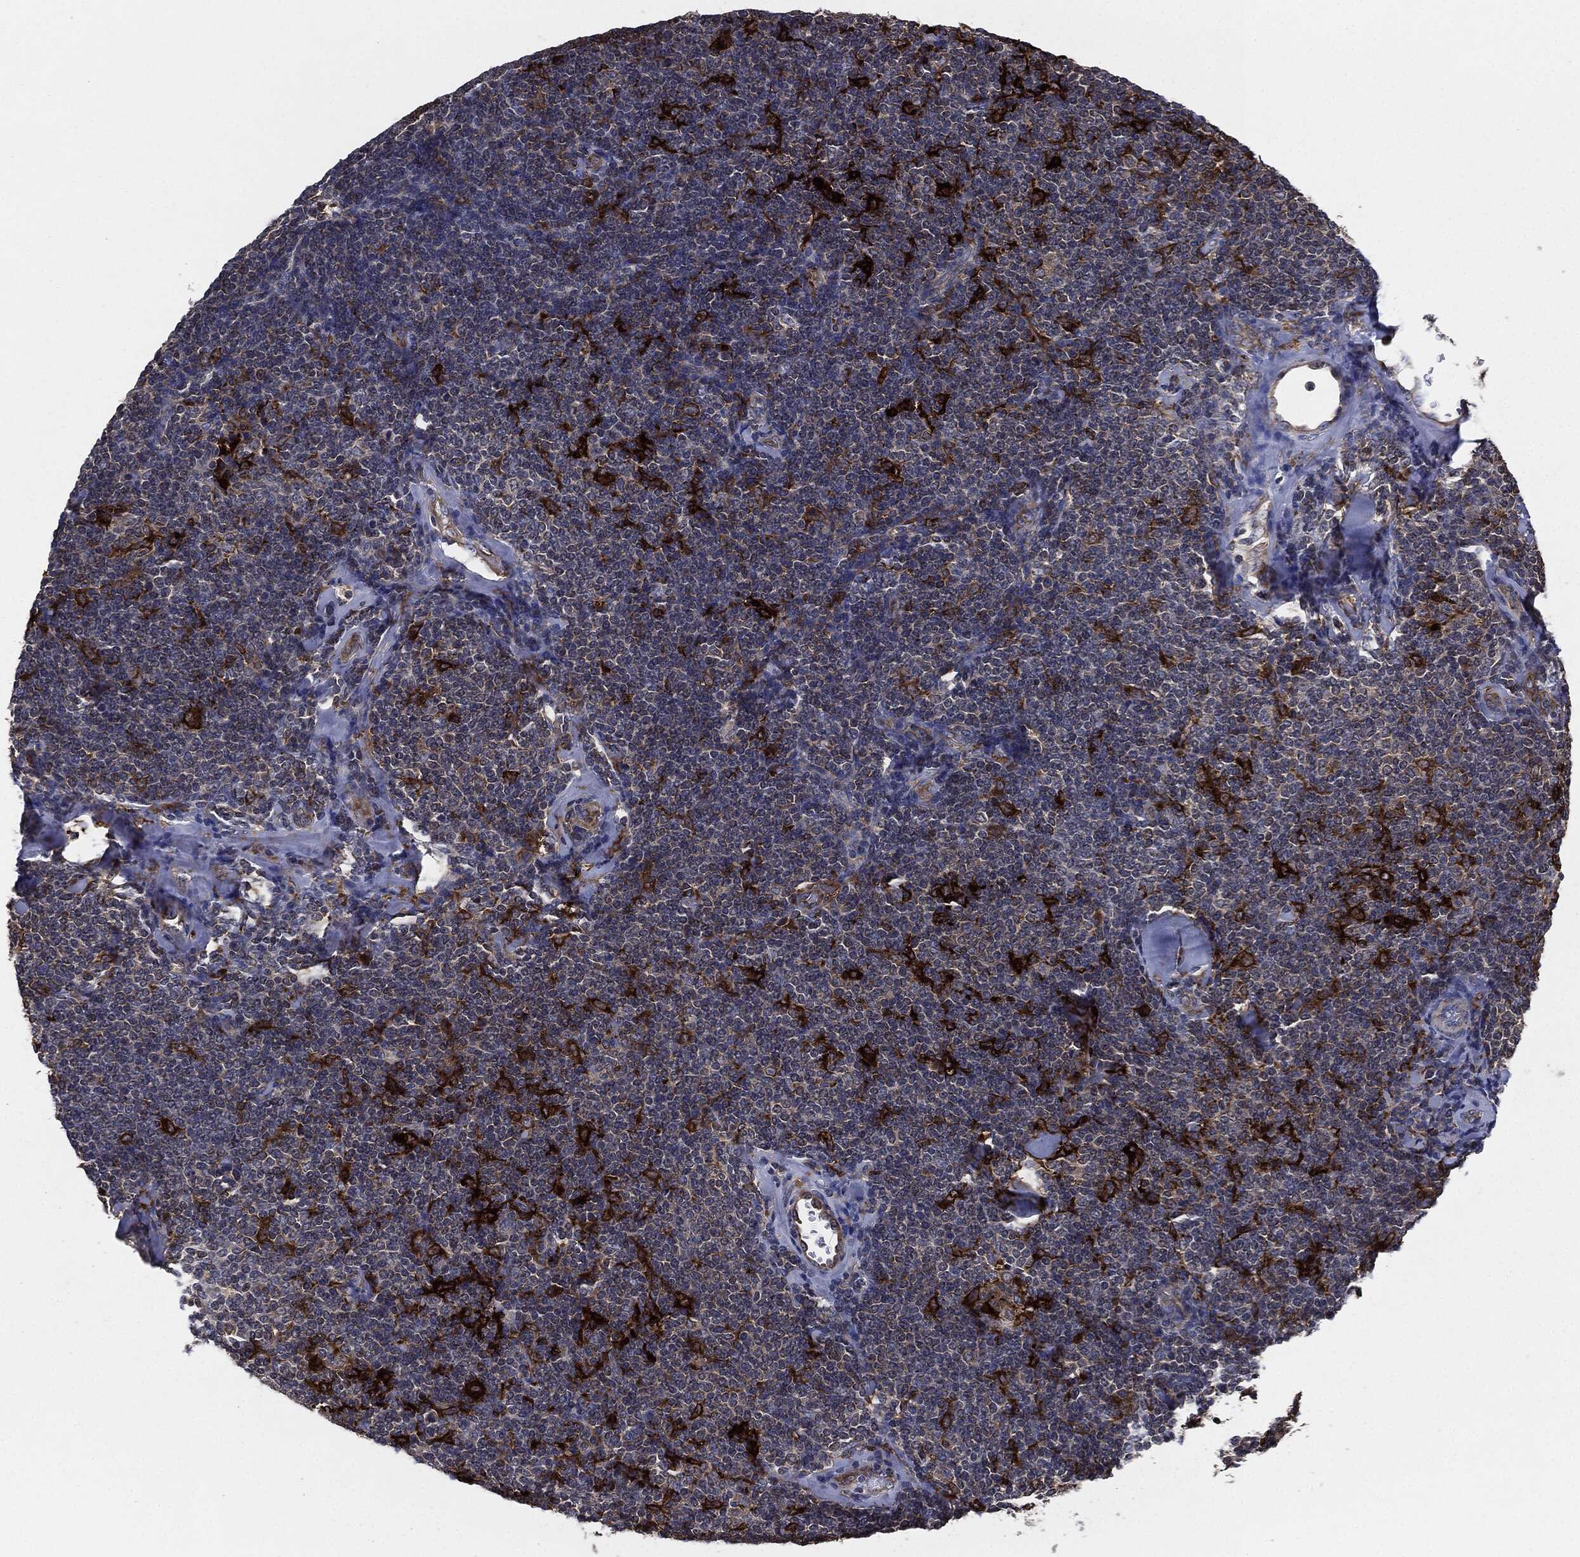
{"staining": {"intensity": "moderate", "quantity": "<25%", "location": "cytoplasmic/membranous"}, "tissue": "lymphoma", "cell_type": "Tumor cells", "image_type": "cancer", "snomed": [{"axis": "morphology", "description": "Malignant lymphoma, non-Hodgkin's type, Low grade"}, {"axis": "topography", "description": "Lymph node"}], "caption": "Immunohistochemical staining of lymphoma shows low levels of moderate cytoplasmic/membranous positivity in about <25% of tumor cells.", "gene": "TMEM11", "patient": {"sex": "female", "age": 56}}